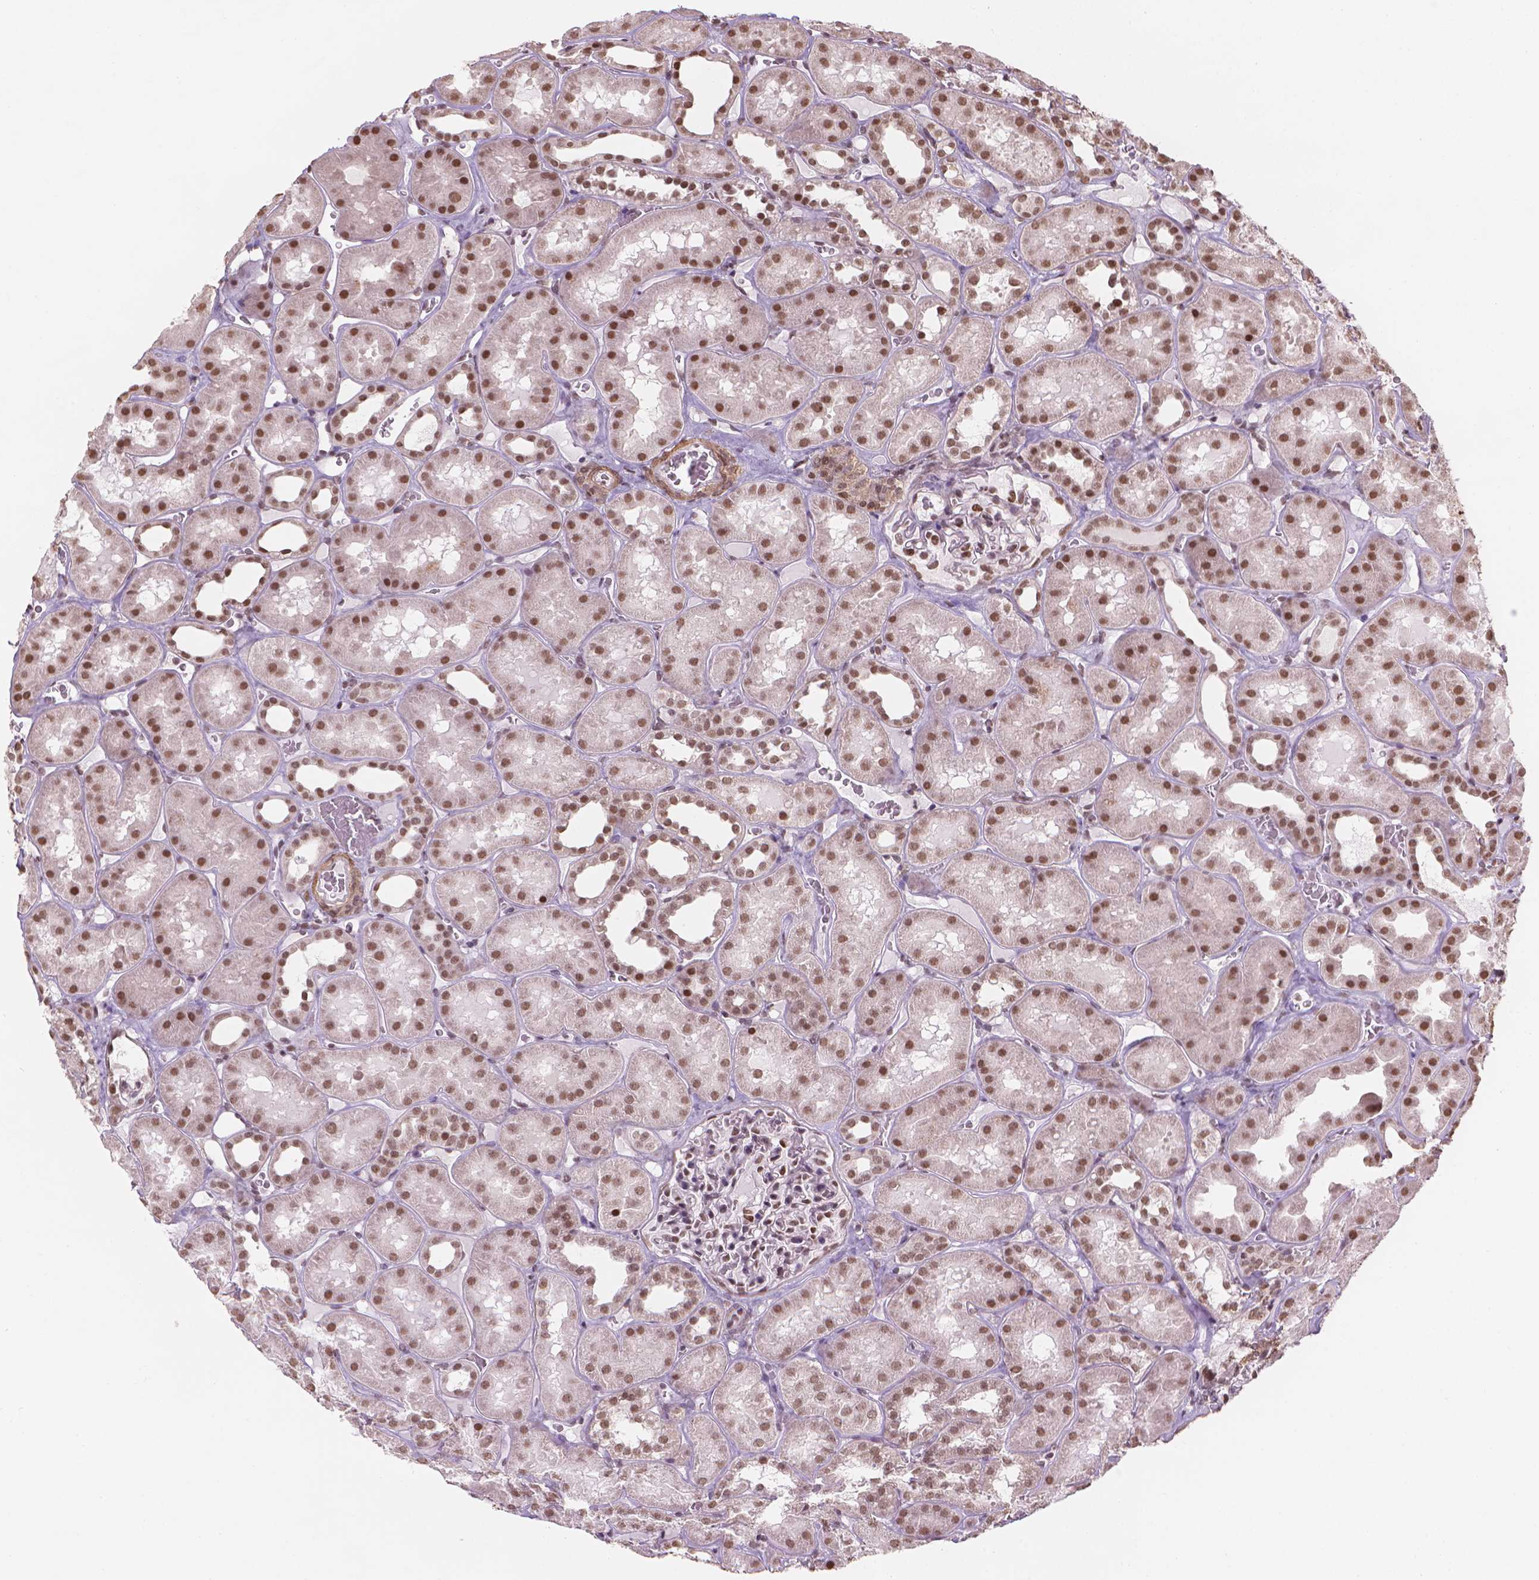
{"staining": {"intensity": "moderate", "quantity": "25%-75%", "location": "nuclear"}, "tissue": "kidney", "cell_type": "Cells in glomeruli", "image_type": "normal", "snomed": [{"axis": "morphology", "description": "Normal tissue, NOS"}, {"axis": "topography", "description": "Kidney"}], "caption": "Immunohistochemical staining of benign human kidney exhibits moderate nuclear protein positivity in approximately 25%-75% of cells in glomeruli.", "gene": "HOXD4", "patient": {"sex": "female", "age": 41}}